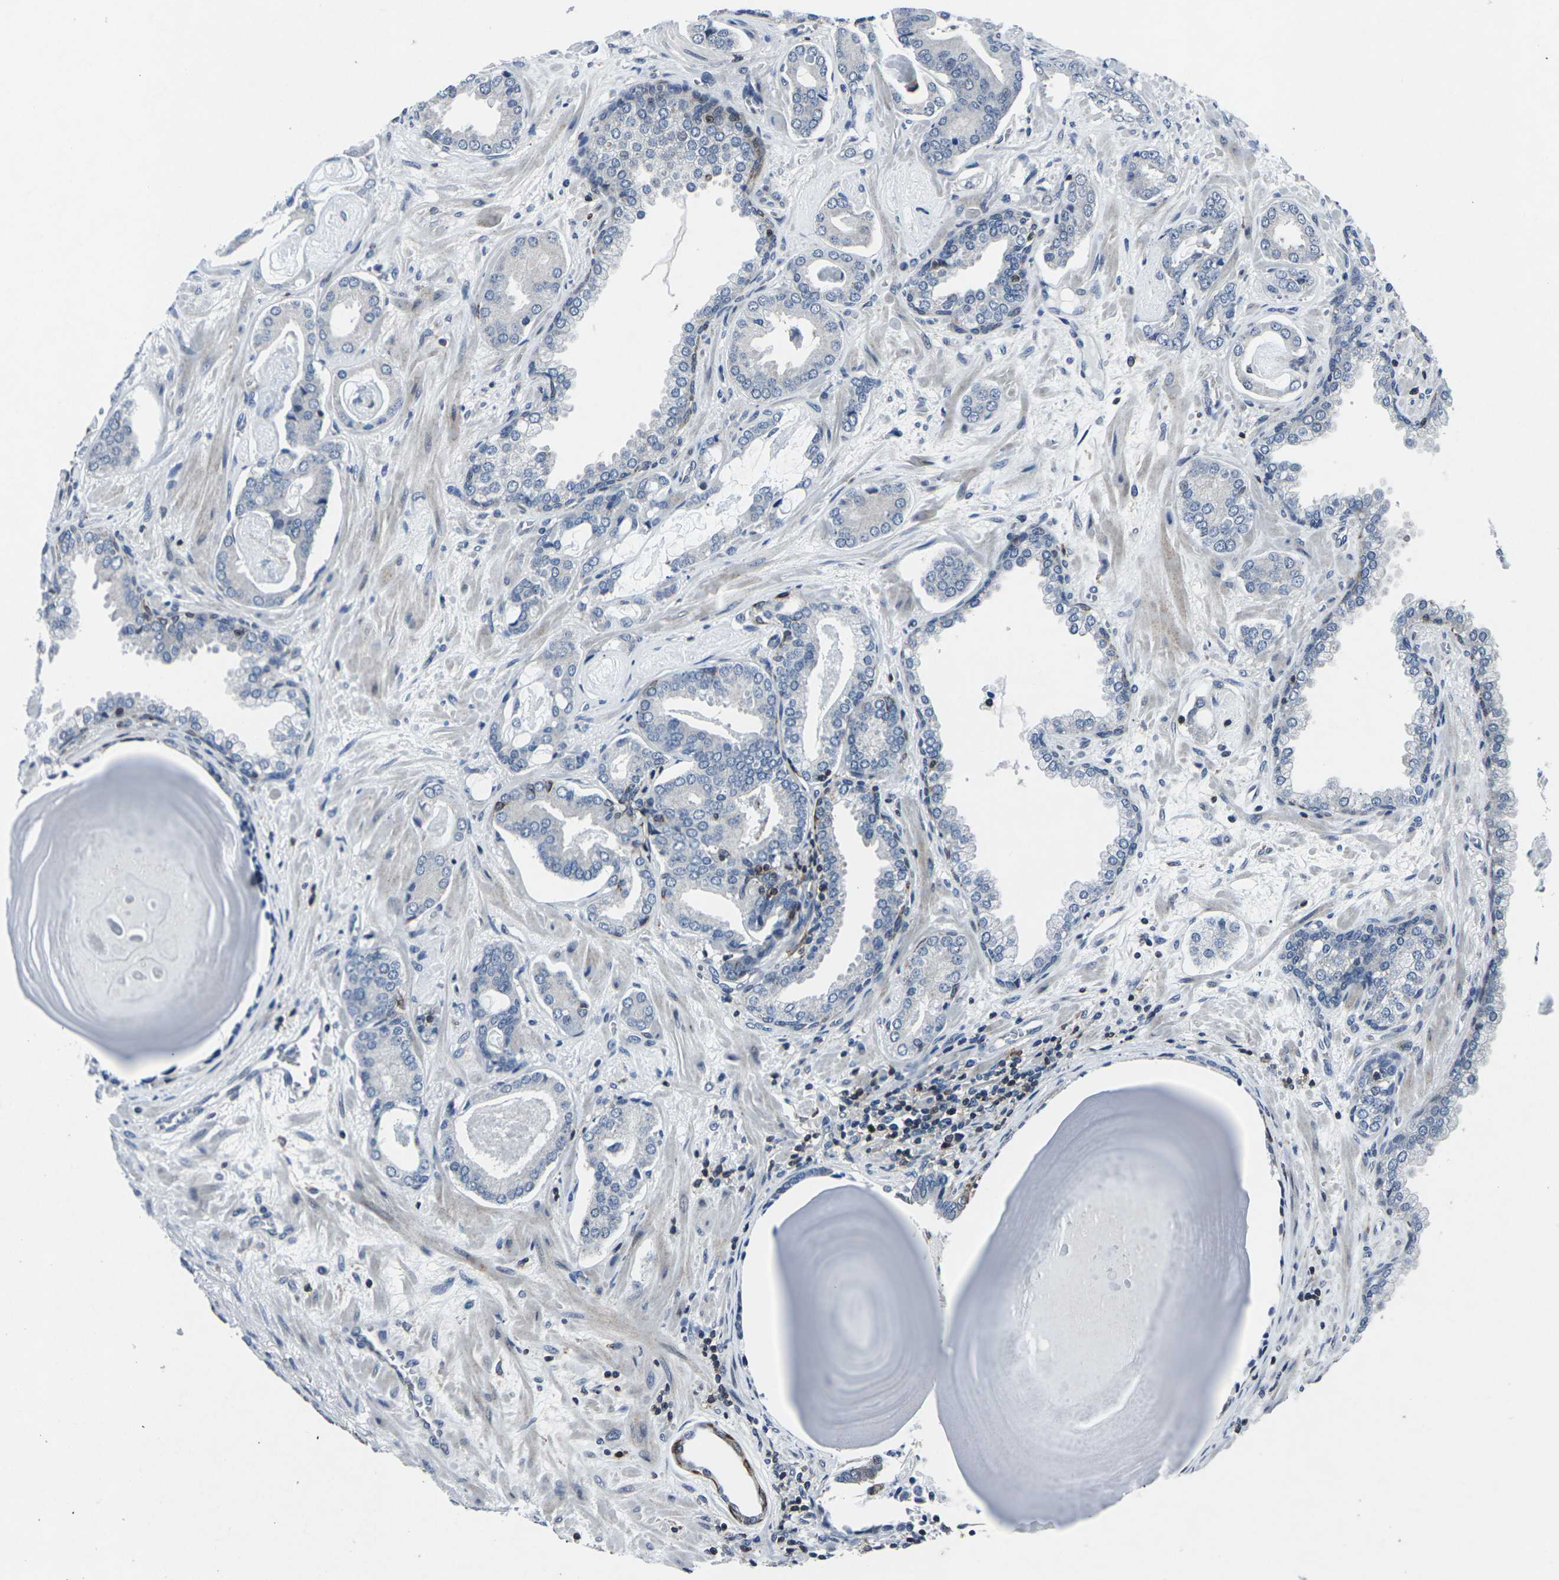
{"staining": {"intensity": "negative", "quantity": "none", "location": "none"}, "tissue": "prostate cancer", "cell_type": "Tumor cells", "image_type": "cancer", "snomed": [{"axis": "morphology", "description": "Adenocarcinoma, Low grade"}, {"axis": "topography", "description": "Prostate"}], "caption": "DAB immunohistochemical staining of human prostate adenocarcinoma (low-grade) demonstrates no significant positivity in tumor cells. (DAB immunohistochemistry, high magnification).", "gene": "STAT4", "patient": {"sex": "male", "age": 53}}